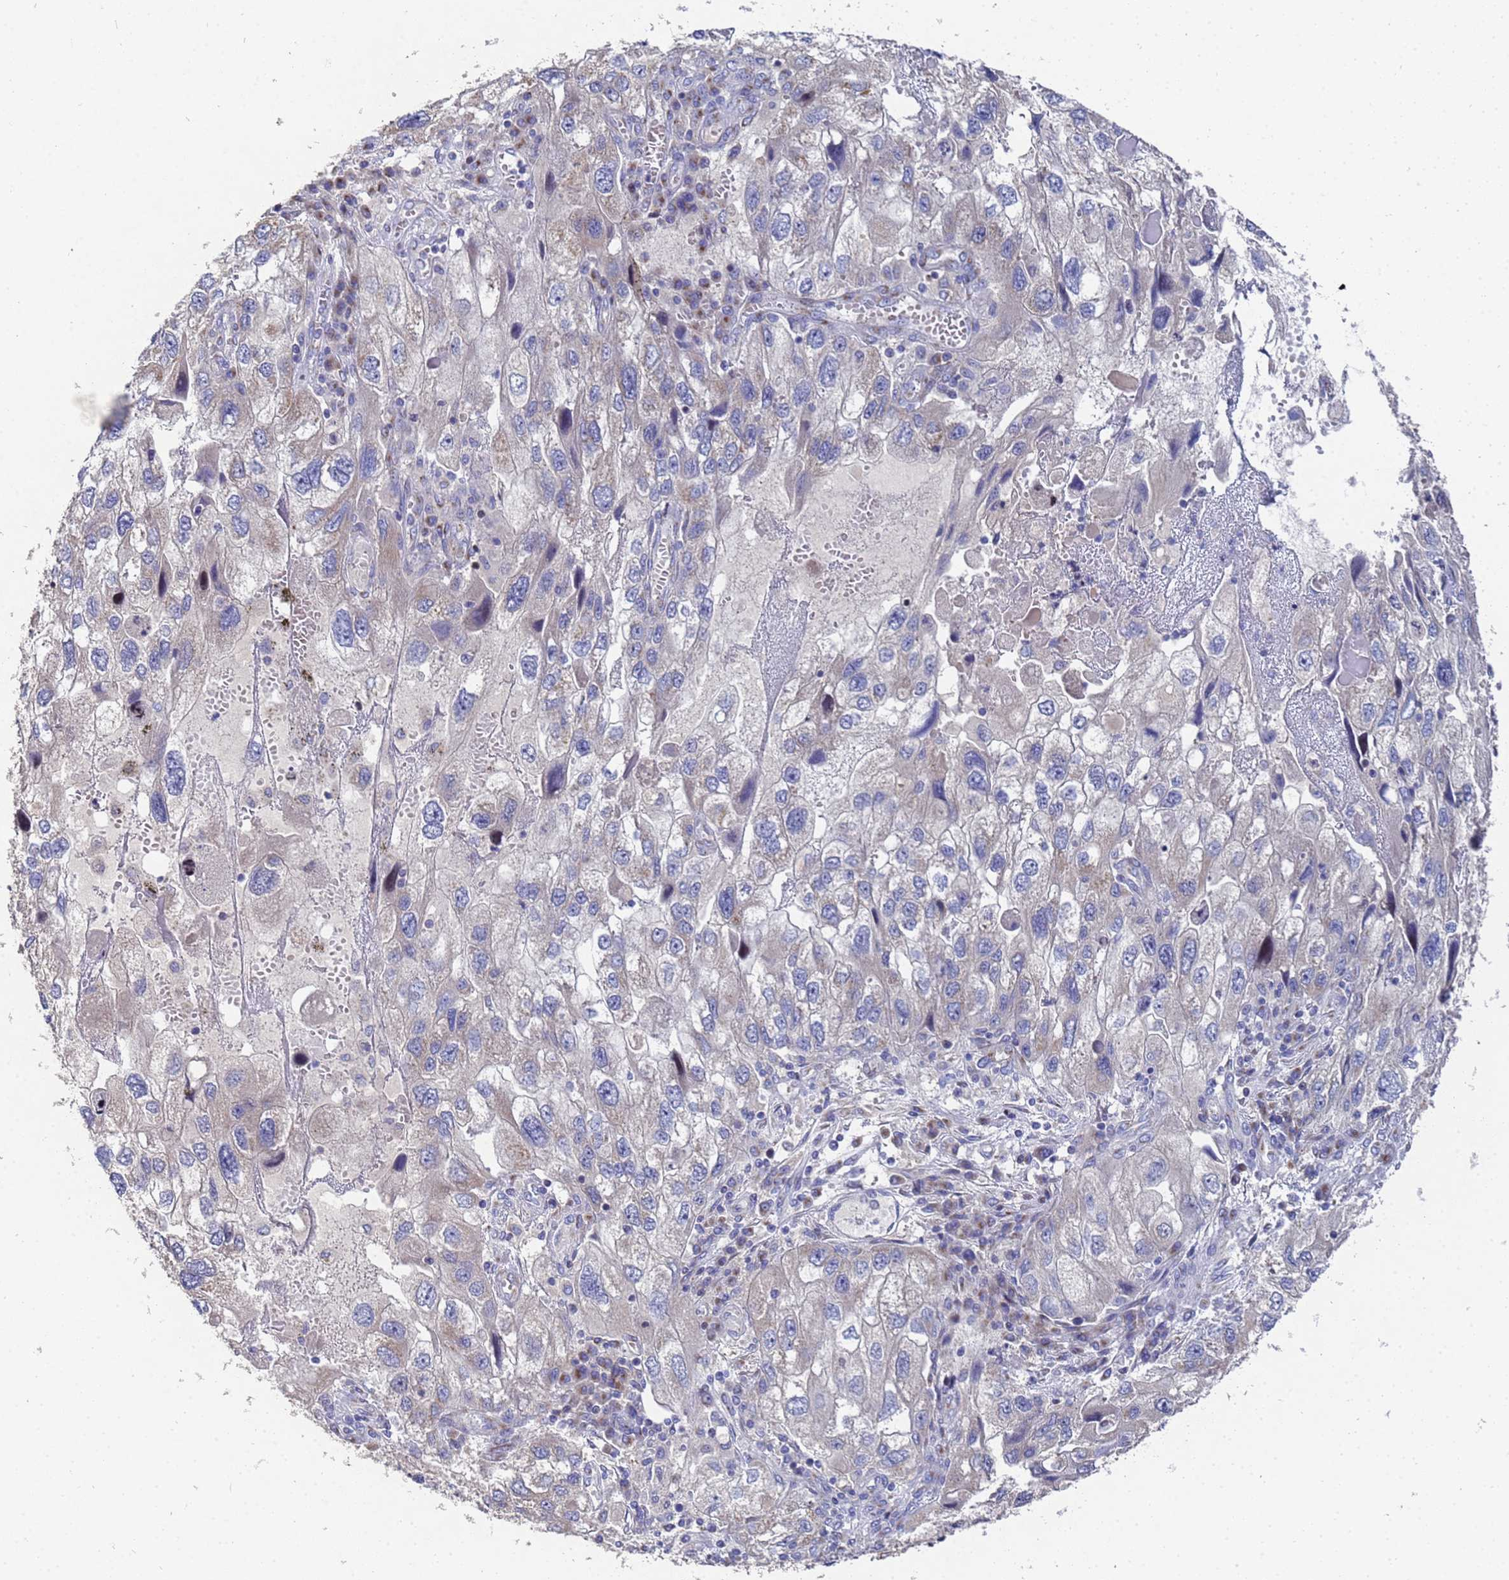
{"staining": {"intensity": "weak", "quantity": "<25%", "location": "cytoplasmic/membranous"}, "tissue": "endometrial cancer", "cell_type": "Tumor cells", "image_type": "cancer", "snomed": [{"axis": "morphology", "description": "Adenocarcinoma, NOS"}, {"axis": "topography", "description": "Endometrium"}], "caption": "Photomicrograph shows no significant protein staining in tumor cells of endometrial cancer.", "gene": "NSUN6", "patient": {"sex": "female", "age": 49}}